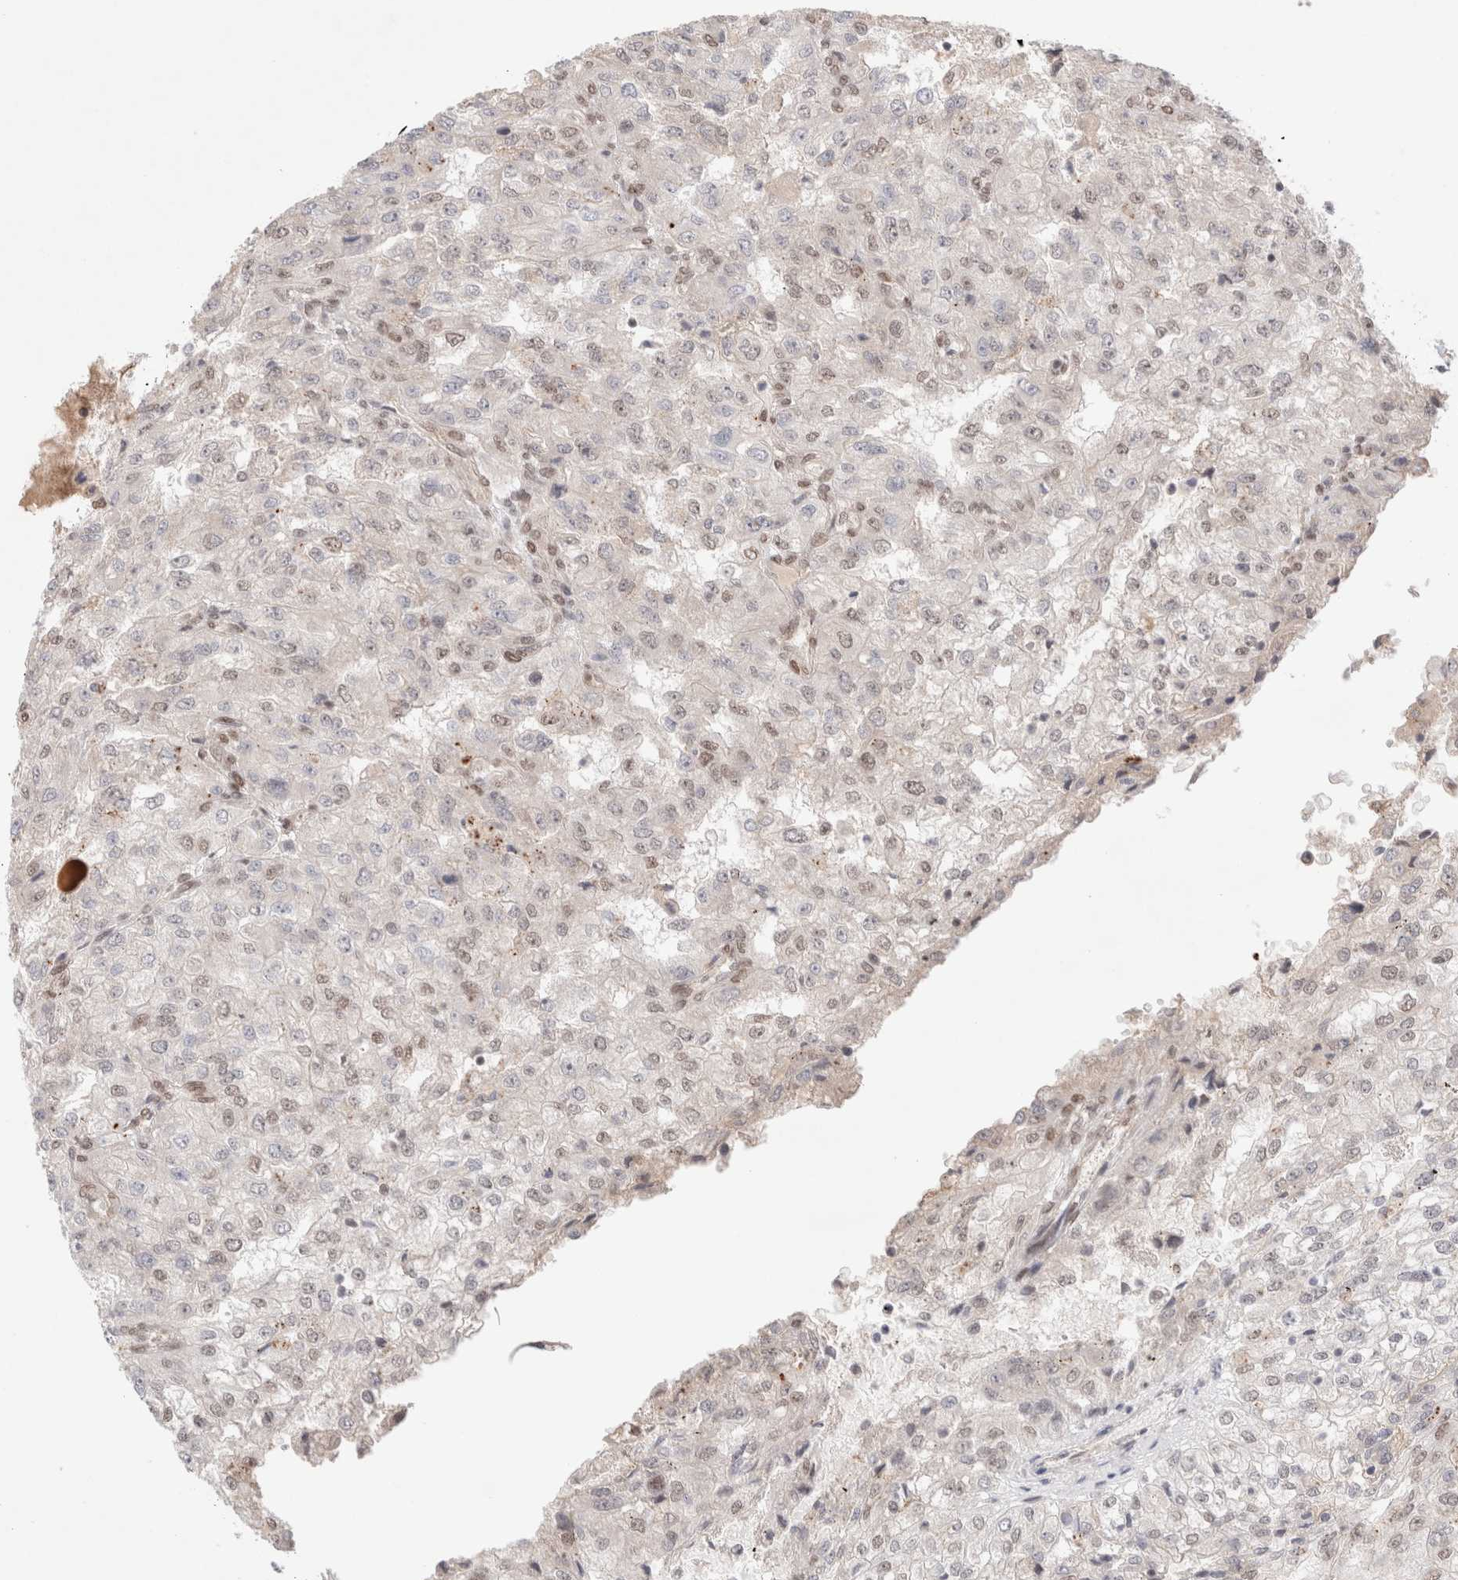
{"staining": {"intensity": "weak", "quantity": "<25%", "location": "nuclear"}, "tissue": "renal cancer", "cell_type": "Tumor cells", "image_type": "cancer", "snomed": [{"axis": "morphology", "description": "Adenocarcinoma, NOS"}, {"axis": "topography", "description": "Kidney"}], "caption": "Renal adenocarcinoma was stained to show a protein in brown. There is no significant expression in tumor cells.", "gene": "GATAD2A", "patient": {"sex": "female", "age": 54}}